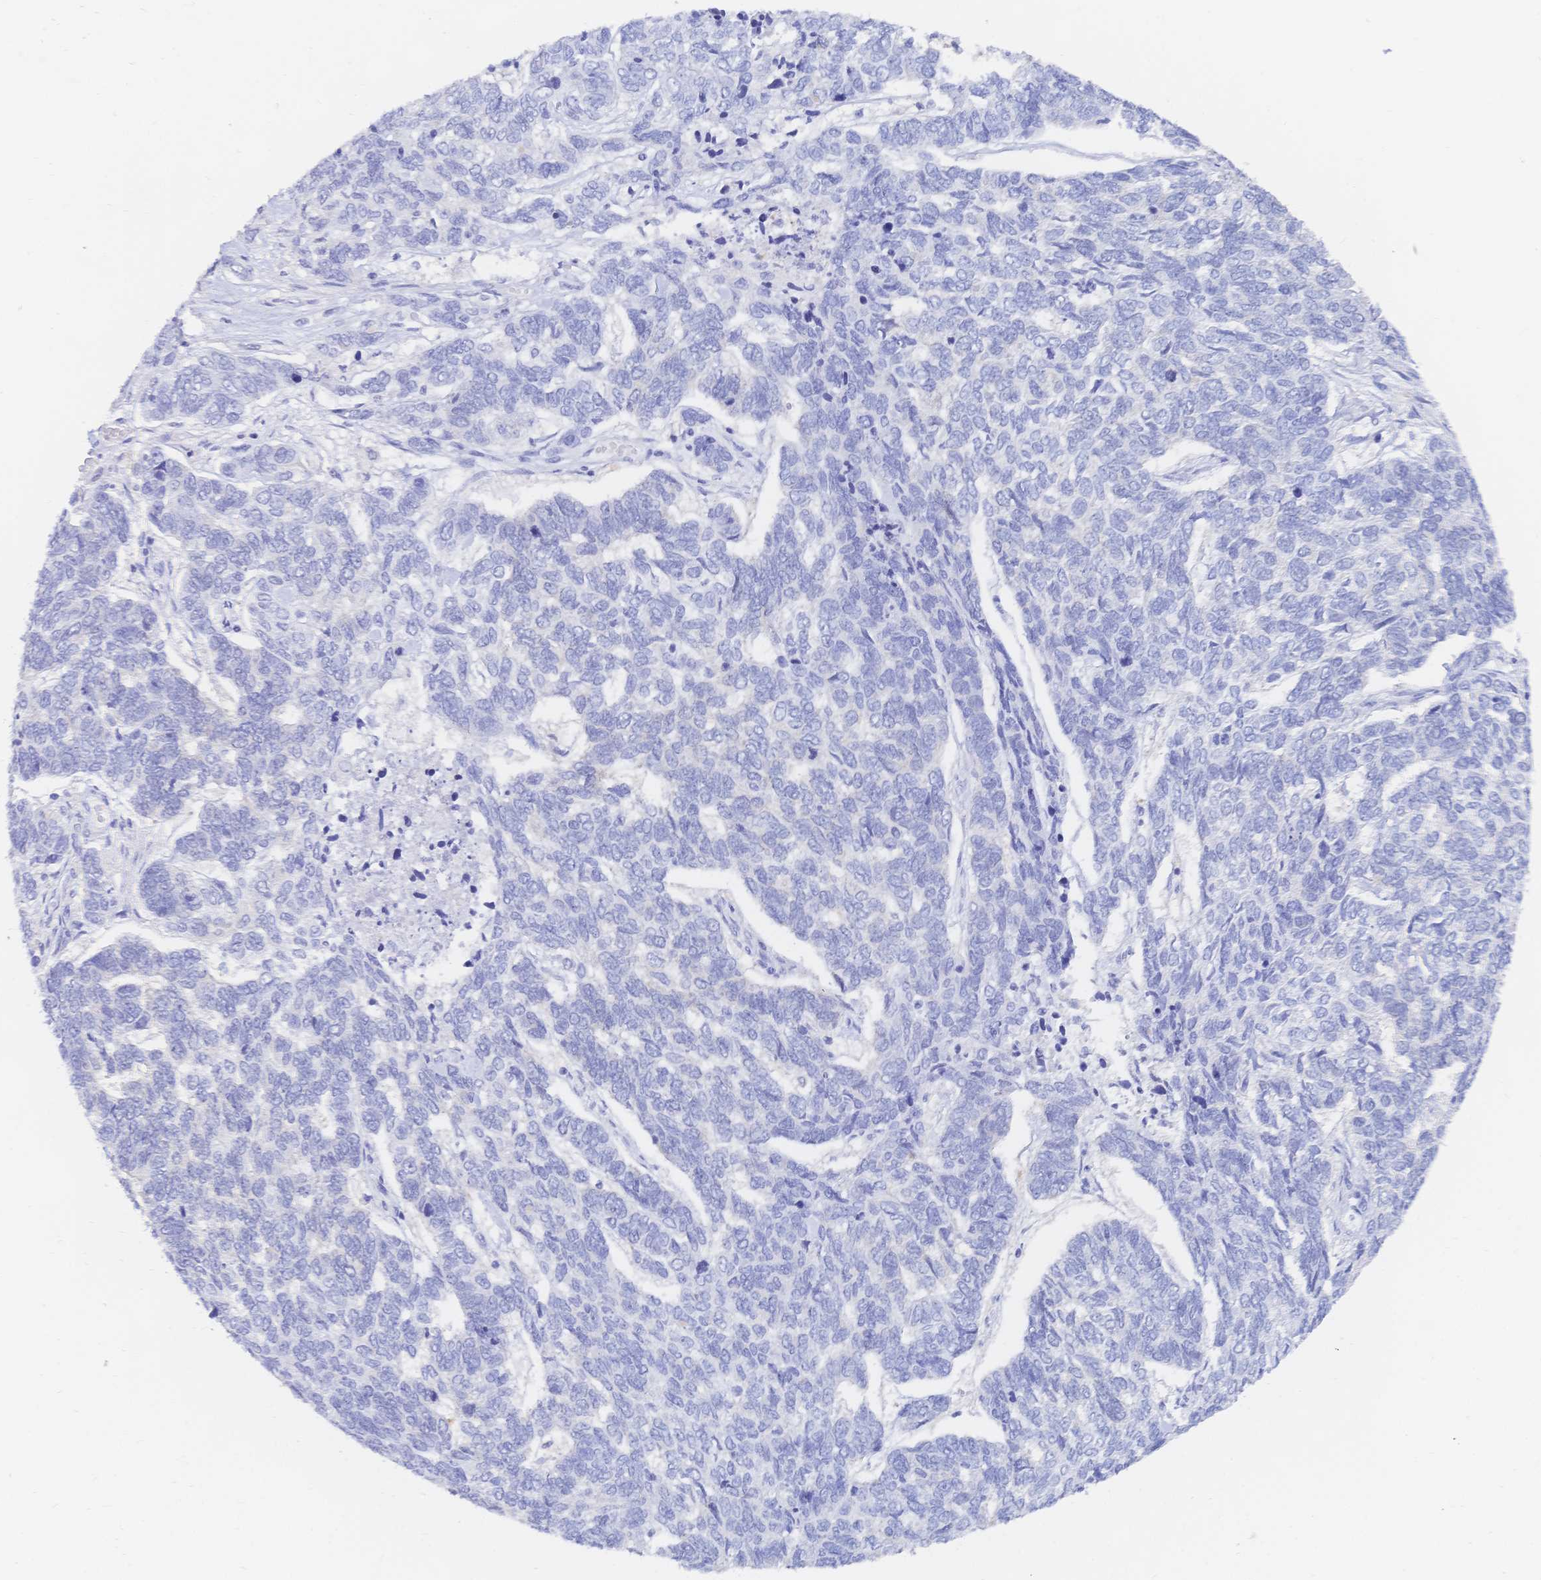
{"staining": {"intensity": "negative", "quantity": "none", "location": "none"}, "tissue": "skin cancer", "cell_type": "Tumor cells", "image_type": "cancer", "snomed": [{"axis": "morphology", "description": "Basal cell carcinoma"}, {"axis": "topography", "description": "Skin"}], "caption": "Immunohistochemical staining of basal cell carcinoma (skin) exhibits no significant positivity in tumor cells.", "gene": "RRM1", "patient": {"sex": "female", "age": 65}}